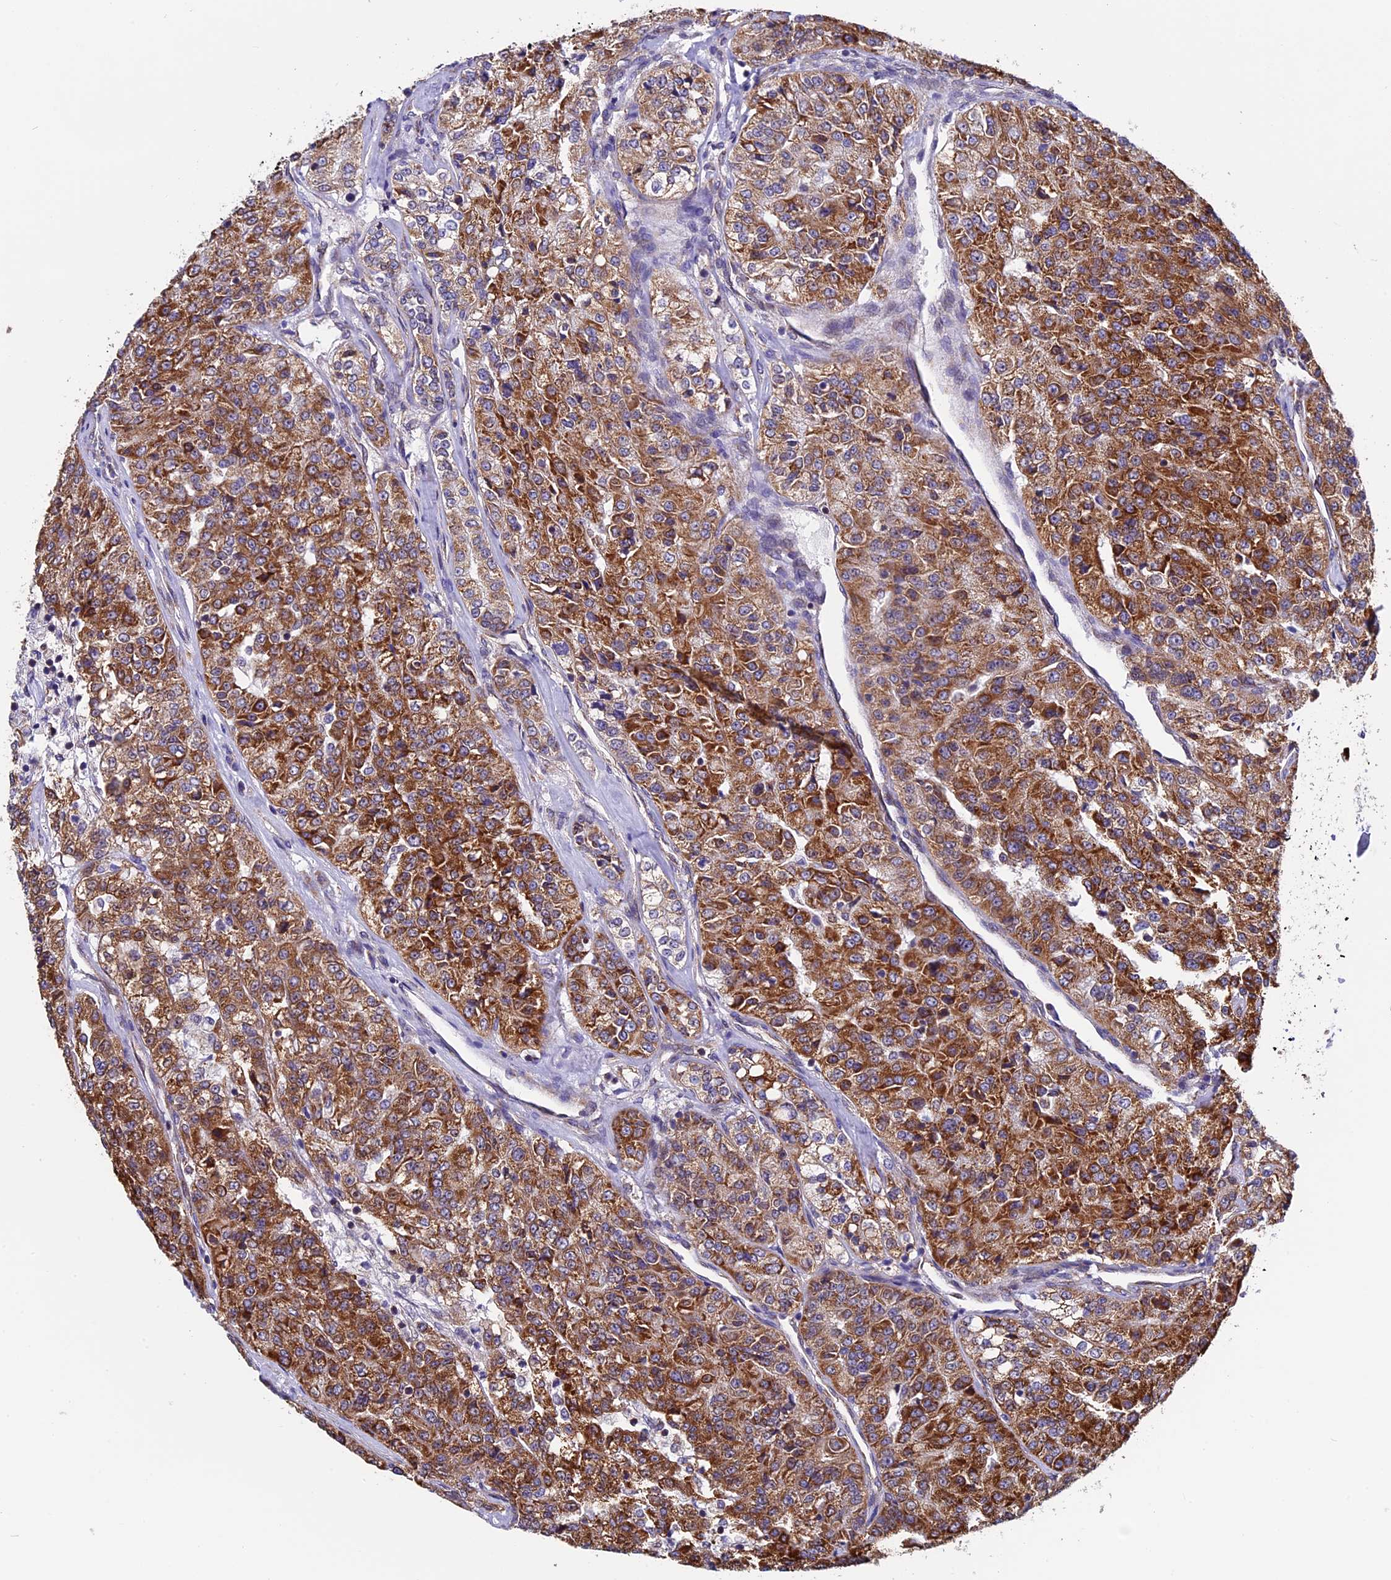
{"staining": {"intensity": "strong", "quantity": ">75%", "location": "cytoplasmic/membranous"}, "tissue": "renal cancer", "cell_type": "Tumor cells", "image_type": "cancer", "snomed": [{"axis": "morphology", "description": "Adenocarcinoma, NOS"}, {"axis": "topography", "description": "Kidney"}], "caption": "Protein staining exhibits strong cytoplasmic/membranous expression in approximately >75% of tumor cells in renal adenocarcinoma. Nuclei are stained in blue.", "gene": "SLC9A5", "patient": {"sex": "female", "age": 63}}